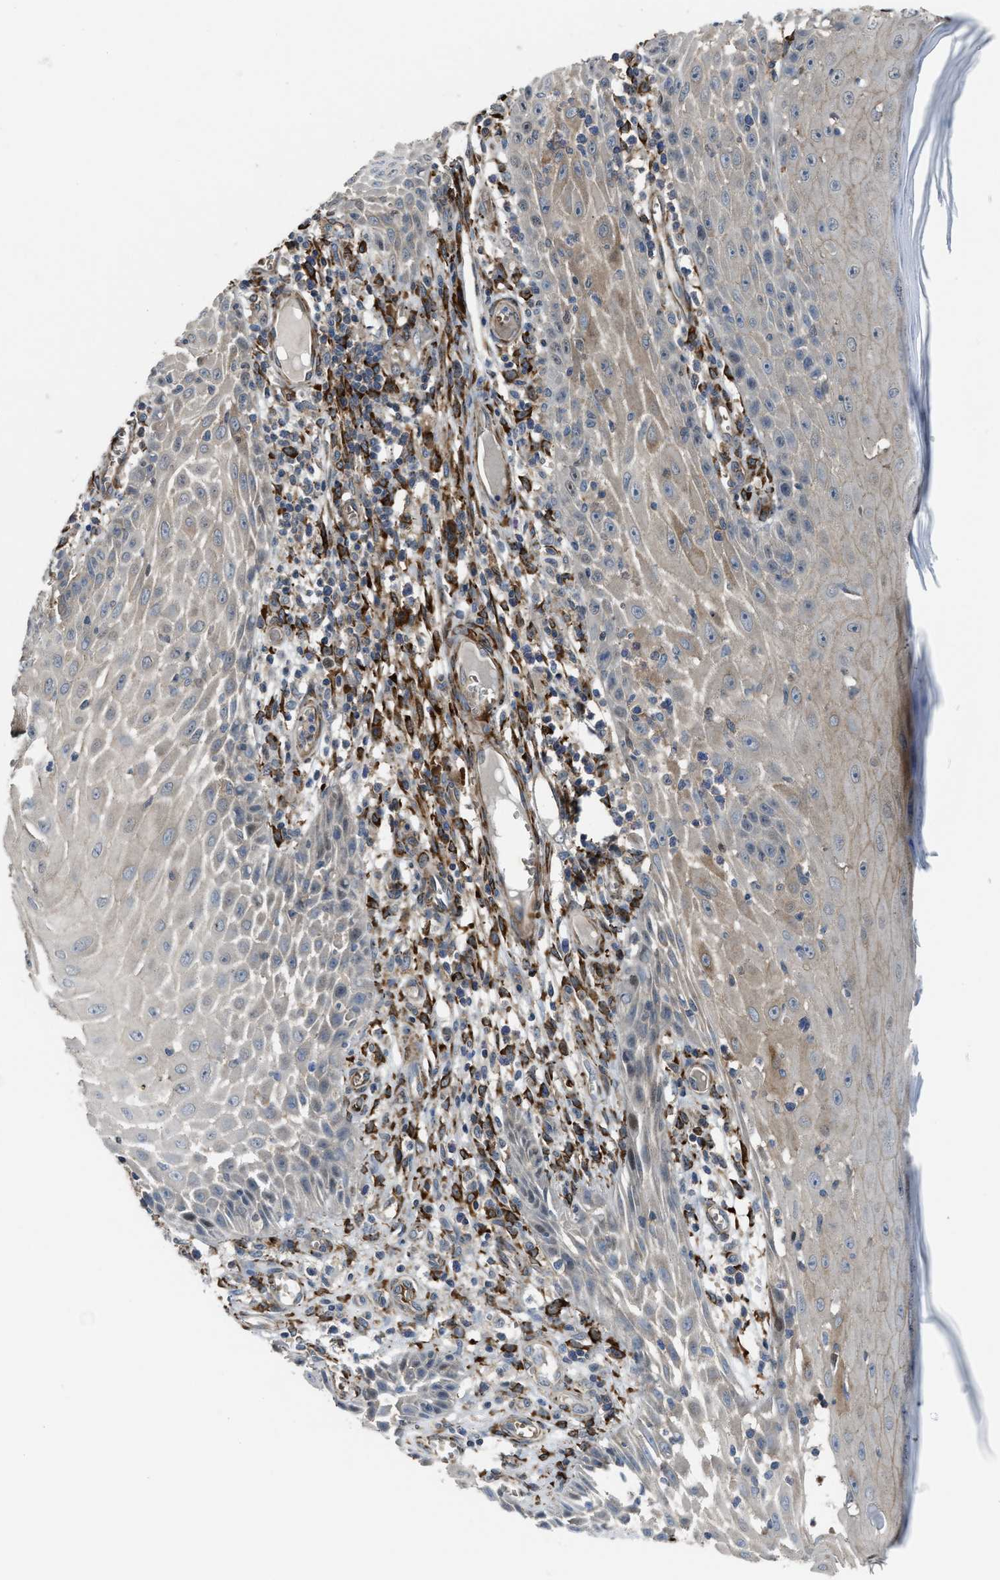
{"staining": {"intensity": "weak", "quantity": "<25%", "location": "cytoplasmic/membranous"}, "tissue": "skin cancer", "cell_type": "Tumor cells", "image_type": "cancer", "snomed": [{"axis": "morphology", "description": "Squamous cell carcinoma, NOS"}, {"axis": "topography", "description": "Skin"}], "caption": "Protein analysis of squamous cell carcinoma (skin) exhibits no significant expression in tumor cells.", "gene": "SELENOM", "patient": {"sex": "female", "age": 73}}